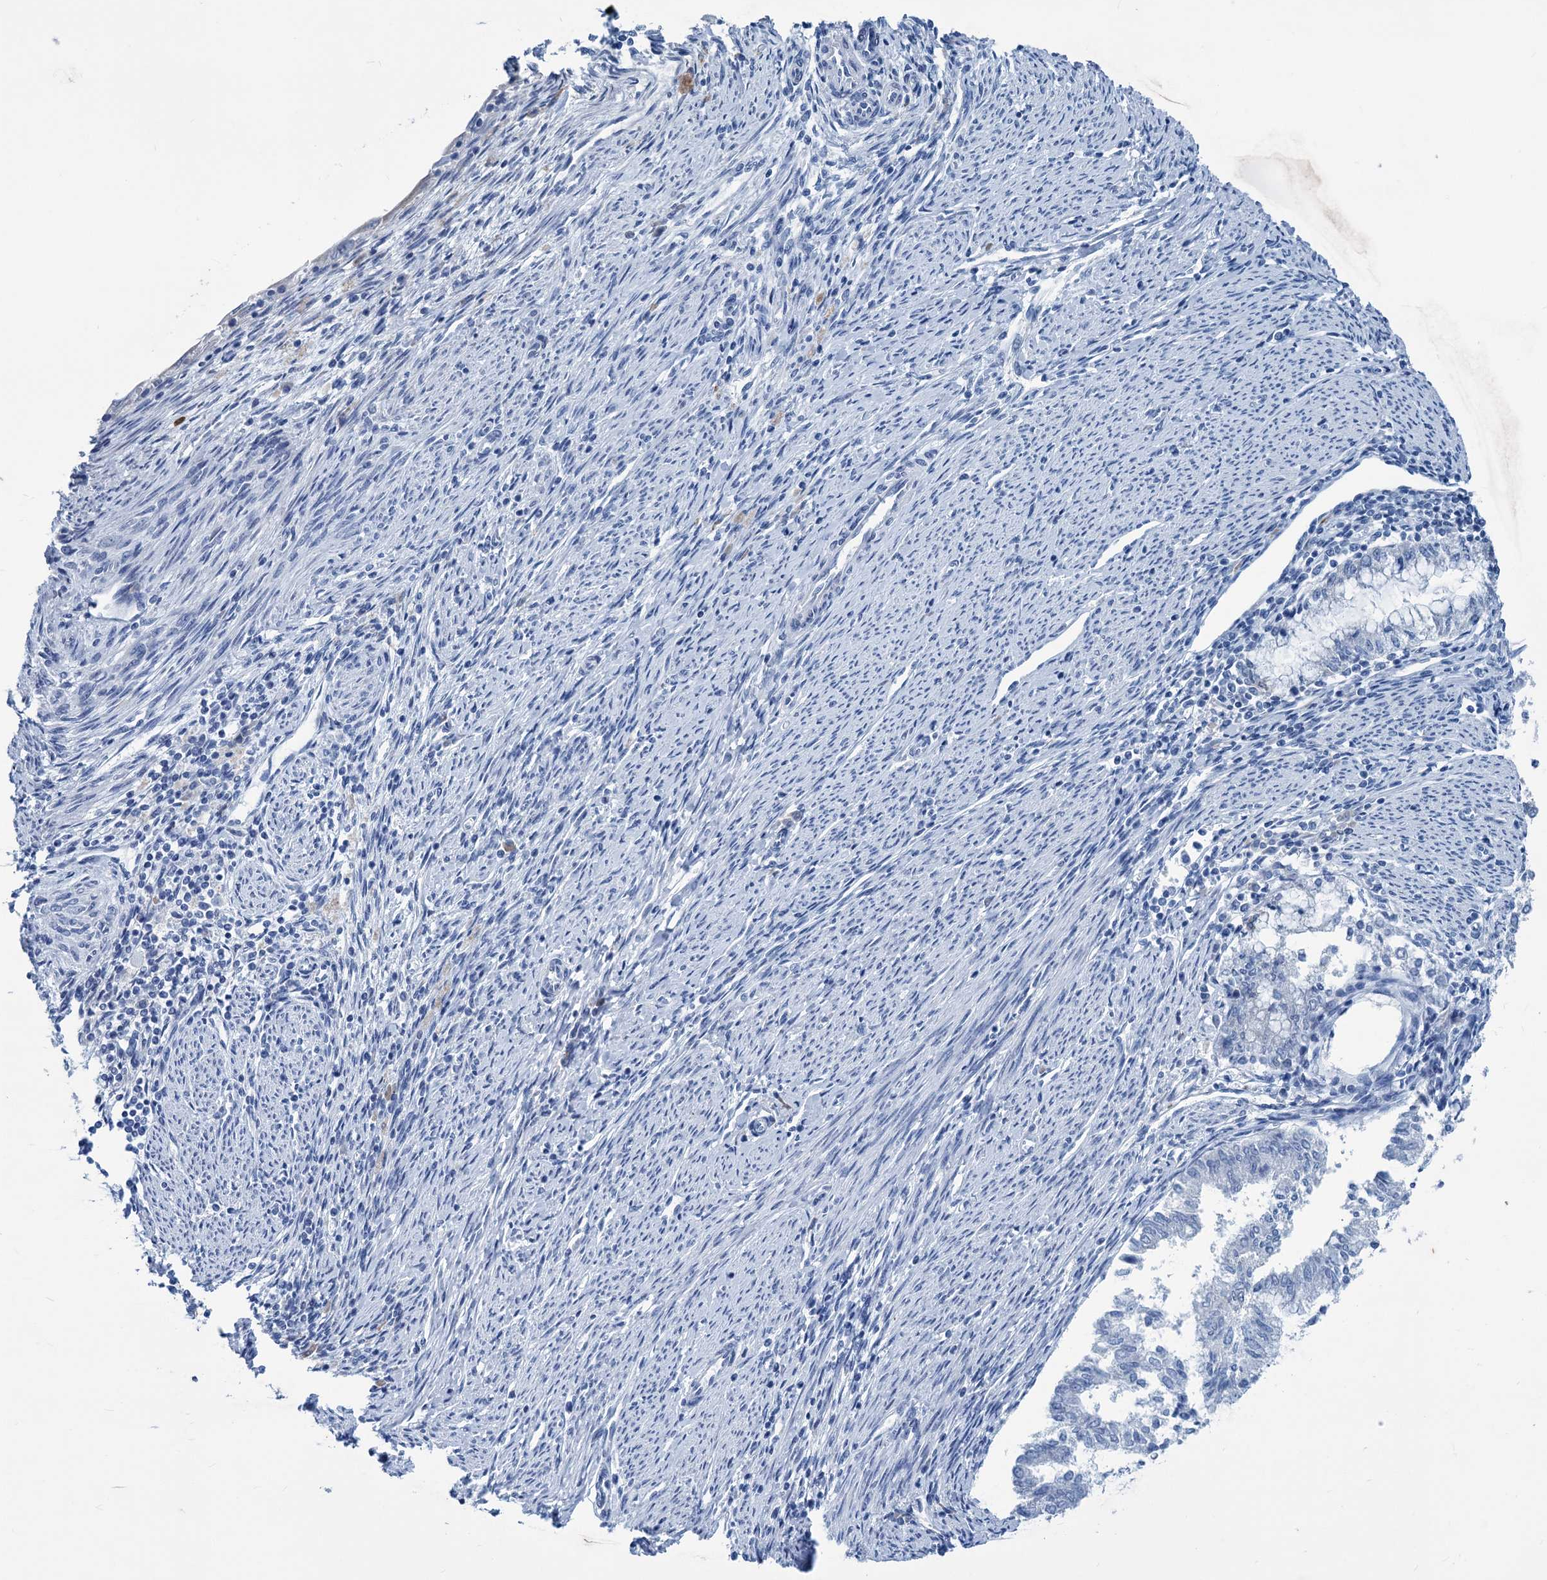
{"staining": {"intensity": "negative", "quantity": "none", "location": "none"}, "tissue": "endometrial cancer", "cell_type": "Tumor cells", "image_type": "cancer", "snomed": [{"axis": "morphology", "description": "Adenocarcinoma, NOS"}, {"axis": "topography", "description": "Endometrium"}], "caption": "Immunohistochemistry (IHC) histopathology image of endometrial adenocarcinoma stained for a protein (brown), which demonstrates no expression in tumor cells.", "gene": "NEU3", "patient": {"sex": "female", "age": 79}}